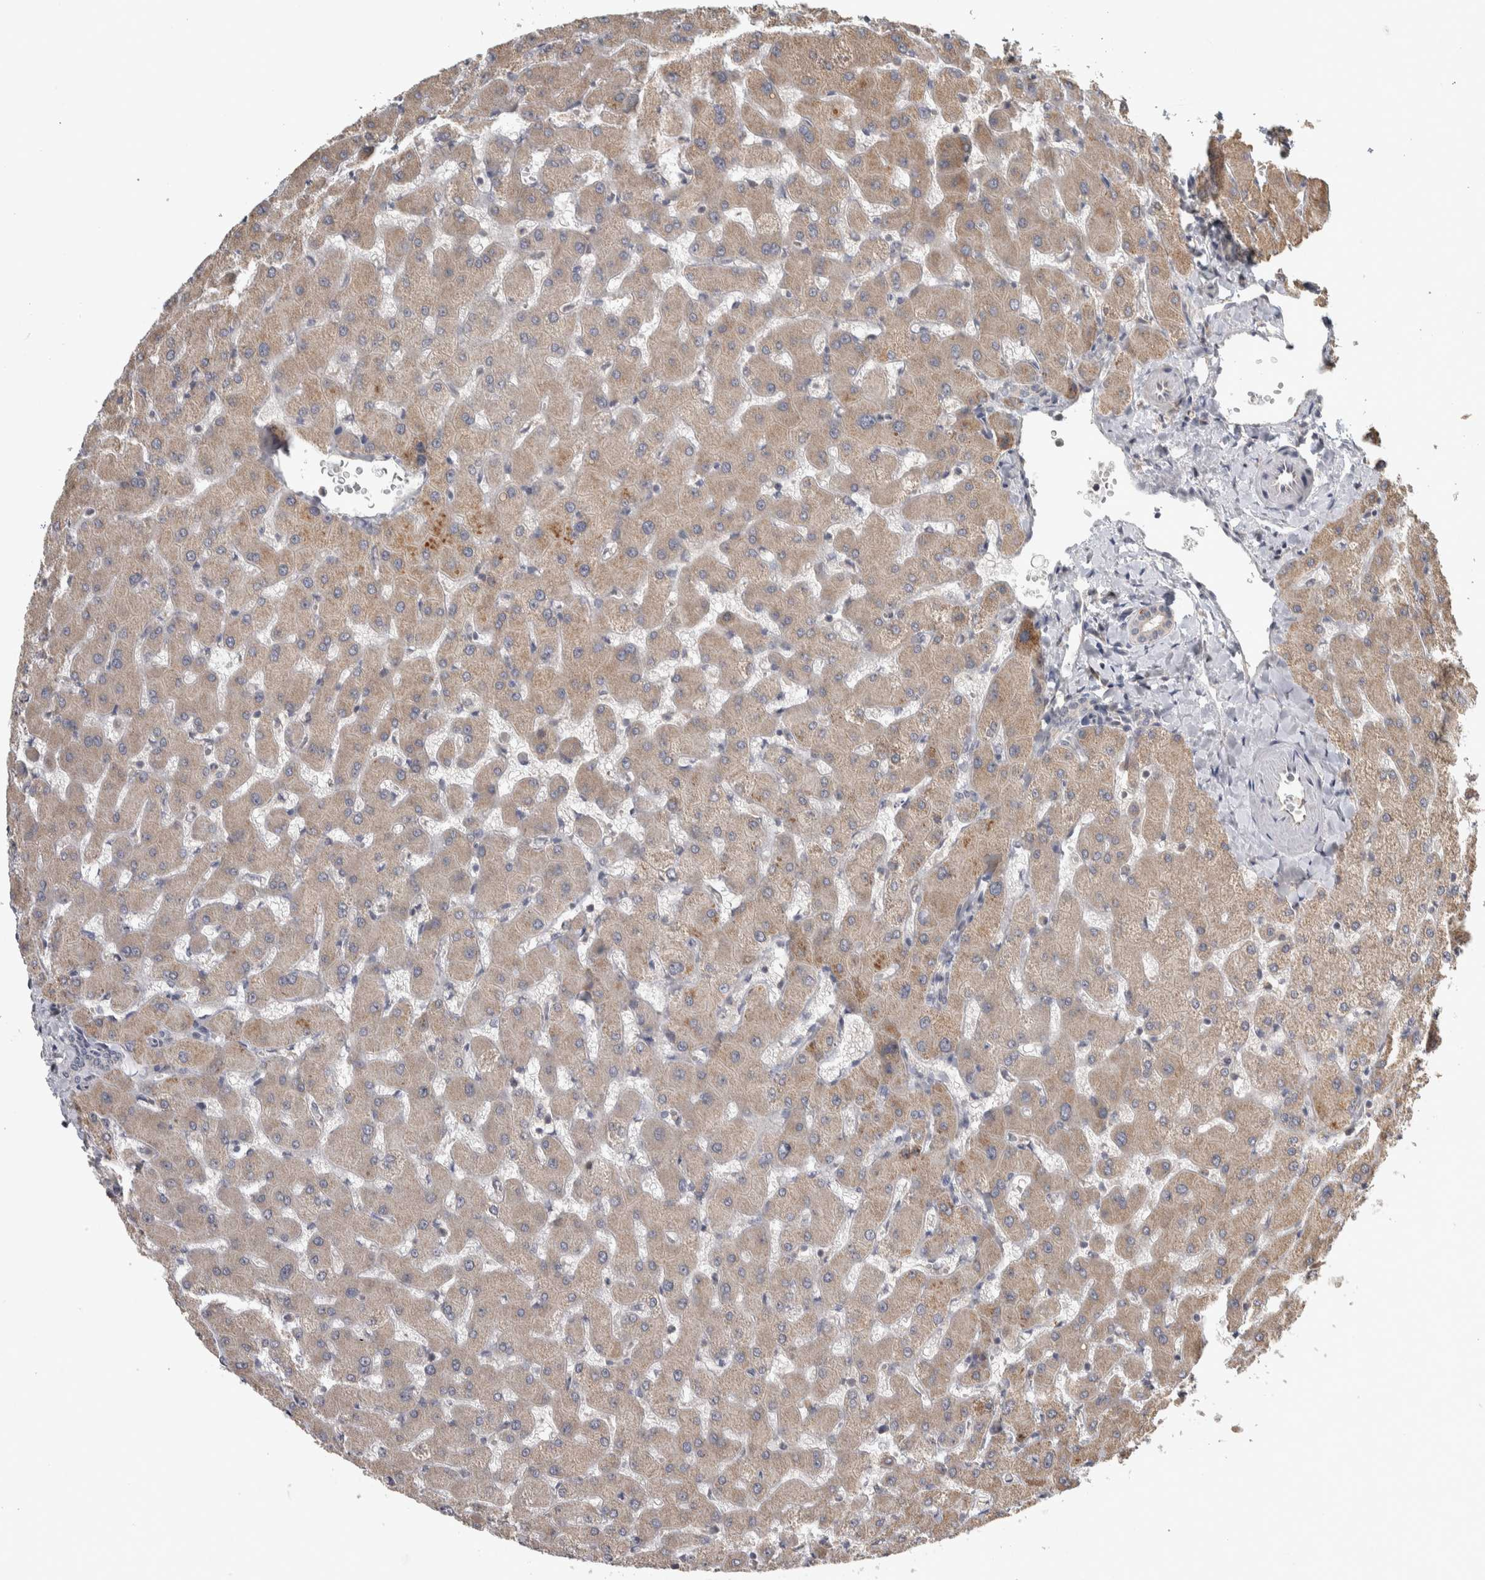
{"staining": {"intensity": "negative", "quantity": "none", "location": "none"}, "tissue": "liver", "cell_type": "Cholangiocytes", "image_type": "normal", "snomed": [{"axis": "morphology", "description": "Normal tissue, NOS"}, {"axis": "topography", "description": "Liver"}], "caption": "A micrograph of liver stained for a protein shows no brown staining in cholangiocytes. (DAB immunohistochemistry (IHC) visualized using brightfield microscopy, high magnification).", "gene": "EIF3H", "patient": {"sex": "female", "age": 63}}